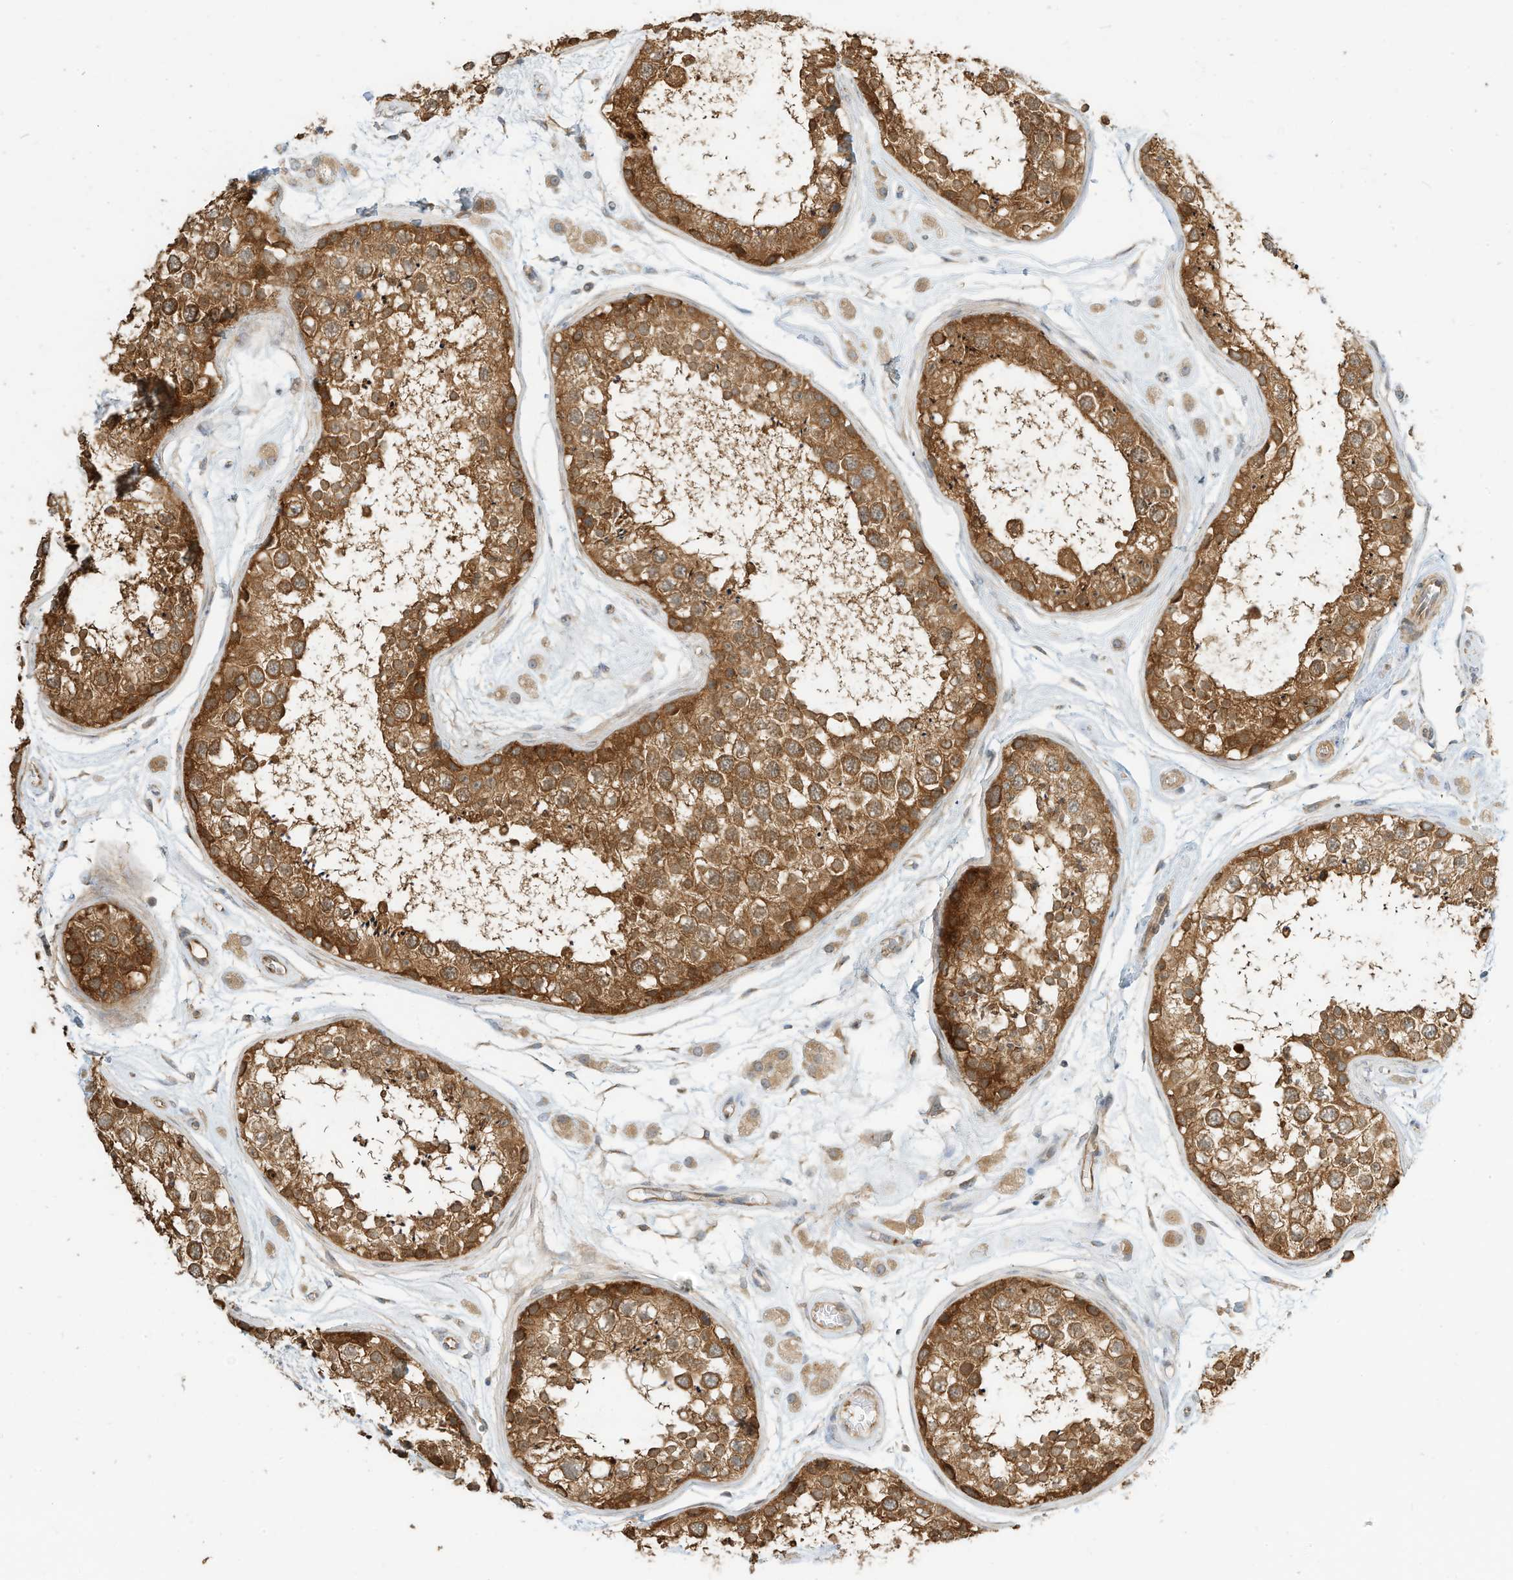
{"staining": {"intensity": "moderate", "quantity": ">75%", "location": "cytoplasmic/membranous"}, "tissue": "testis", "cell_type": "Cells in seminiferous ducts", "image_type": "normal", "snomed": [{"axis": "morphology", "description": "Normal tissue, NOS"}, {"axis": "topography", "description": "Testis"}], "caption": "Testis stained for a protein exhibits moderate cytoplasmic/membranous positivity in cells in seminiferous ducts. The staining was performed using DAB (3,3'-diaminobenzidine), with brown indicating positive protein expression. Nuclei are stained blue with hematoxylin.", "gene": "OFD1", "patient": {"sex": "male", "age": 25}}